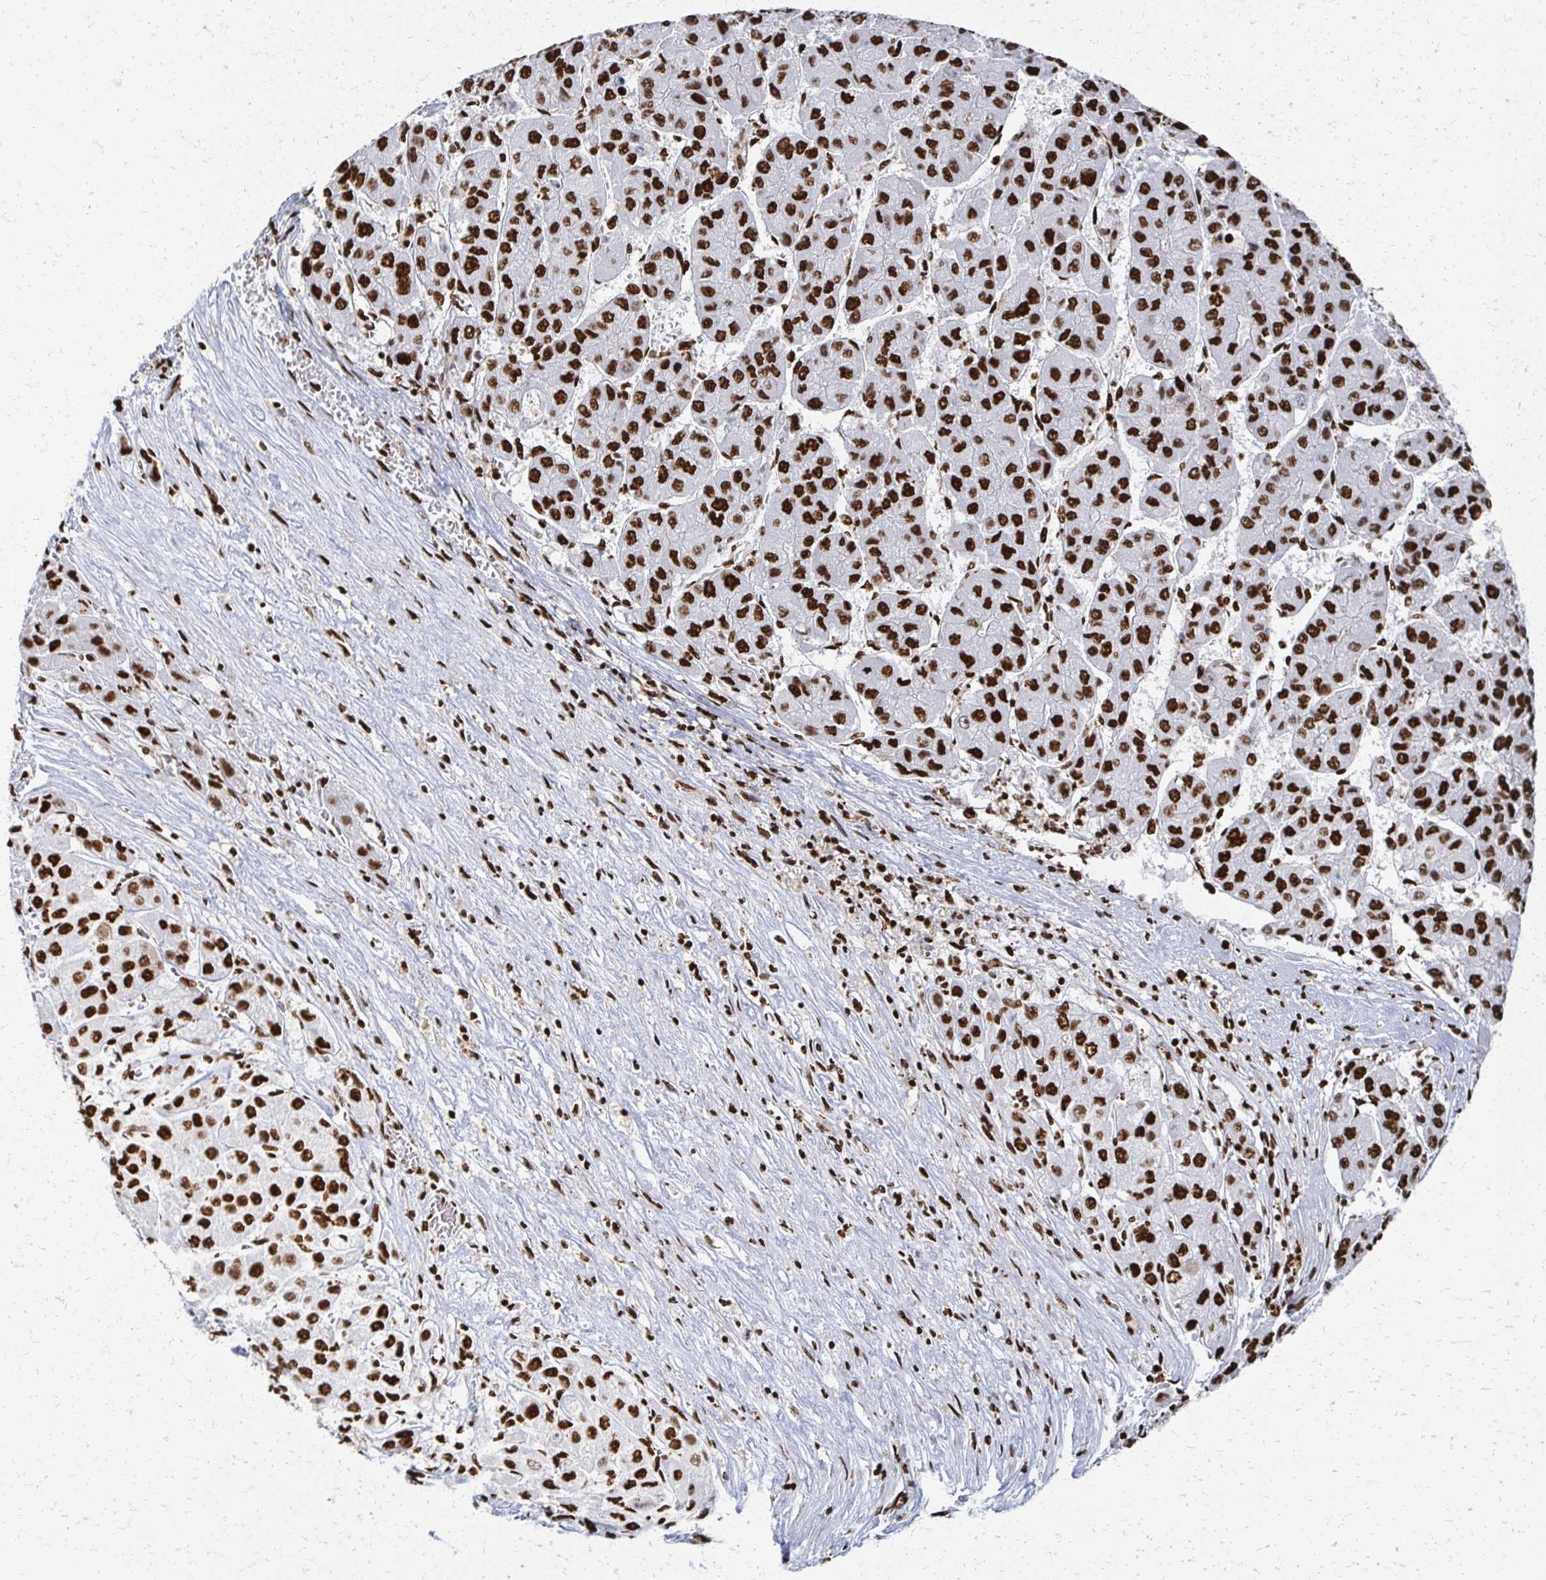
{"staining": {"intensity": "strong", "quantity": ">75%", "location": "nuclear"}, "tissue": "liver cancer", "cell_type": "Tumor cells", "image_type": "cancer", "snomed": [{"axis": "morphology", "description": "Carcinoma, Hepatocellular, NOS"}, {"axis": "topography", "description": "Liver"}], "caption": "Strong nuclear expression is seen in about >75% of tumor cells in liver cancer.", "gene": "RBBP7", "patient": {"sex": "female", "age": 61}}